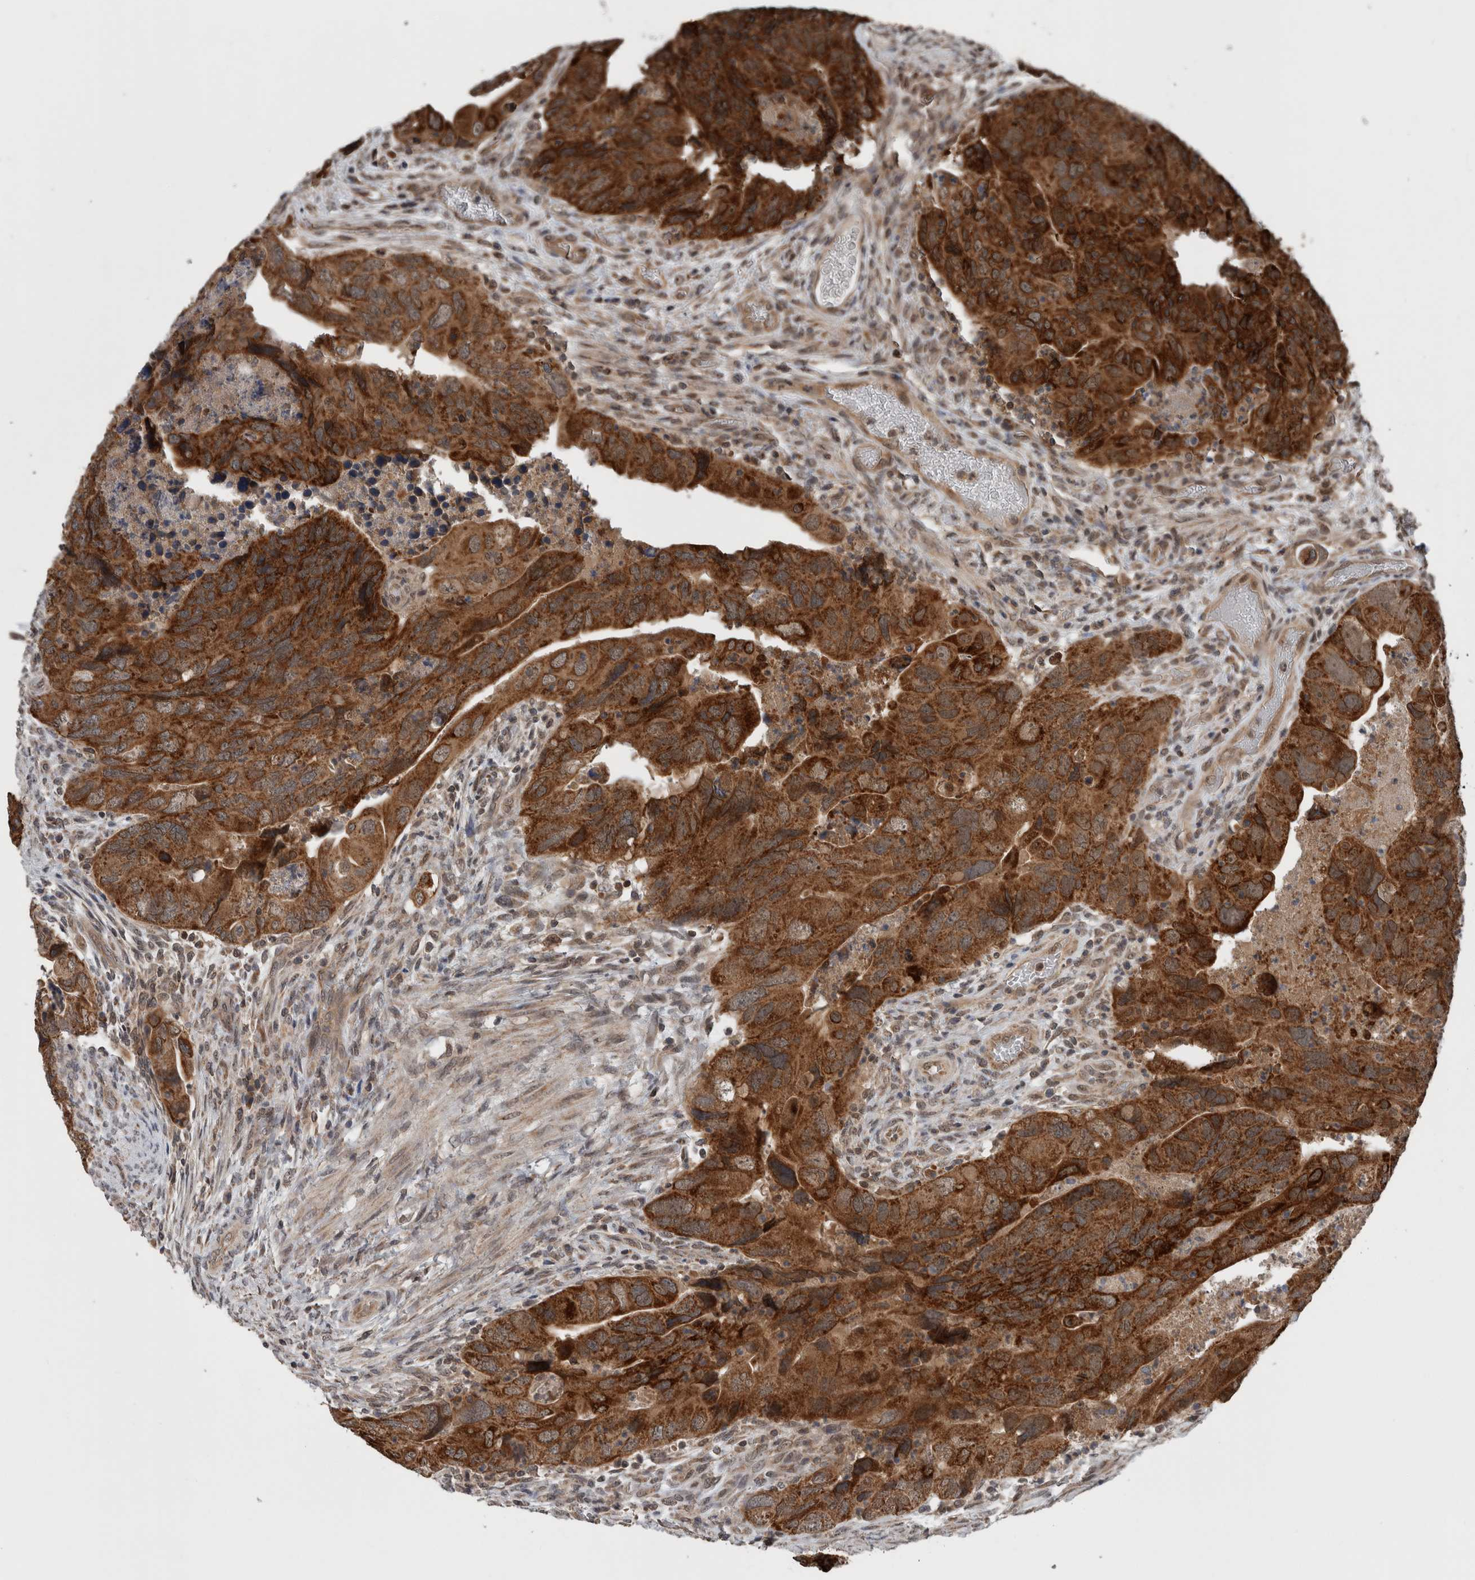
{"staining": {"intensity": "strong", "quantity": ">75%", "location": "cytoplasmic/membranous"}, "tissue": "colorectal cancer", "cell_type": "Tumor cells", "image_type": "cancer", "snomed": [{"axis": "morphology", "description": "Adenocarcinoma, NOS"}, {"axis": "topography", "description": "Rectum"}], "caption": "This is an image of immunohistochemistry (IHC) staining of adenocarcinoma (colorectal), which shows strong positivity in the cytoplasmic/membranous of tumor cells.", "gene": "ENY2", "patient": {"sex": "male", "age": 63}}